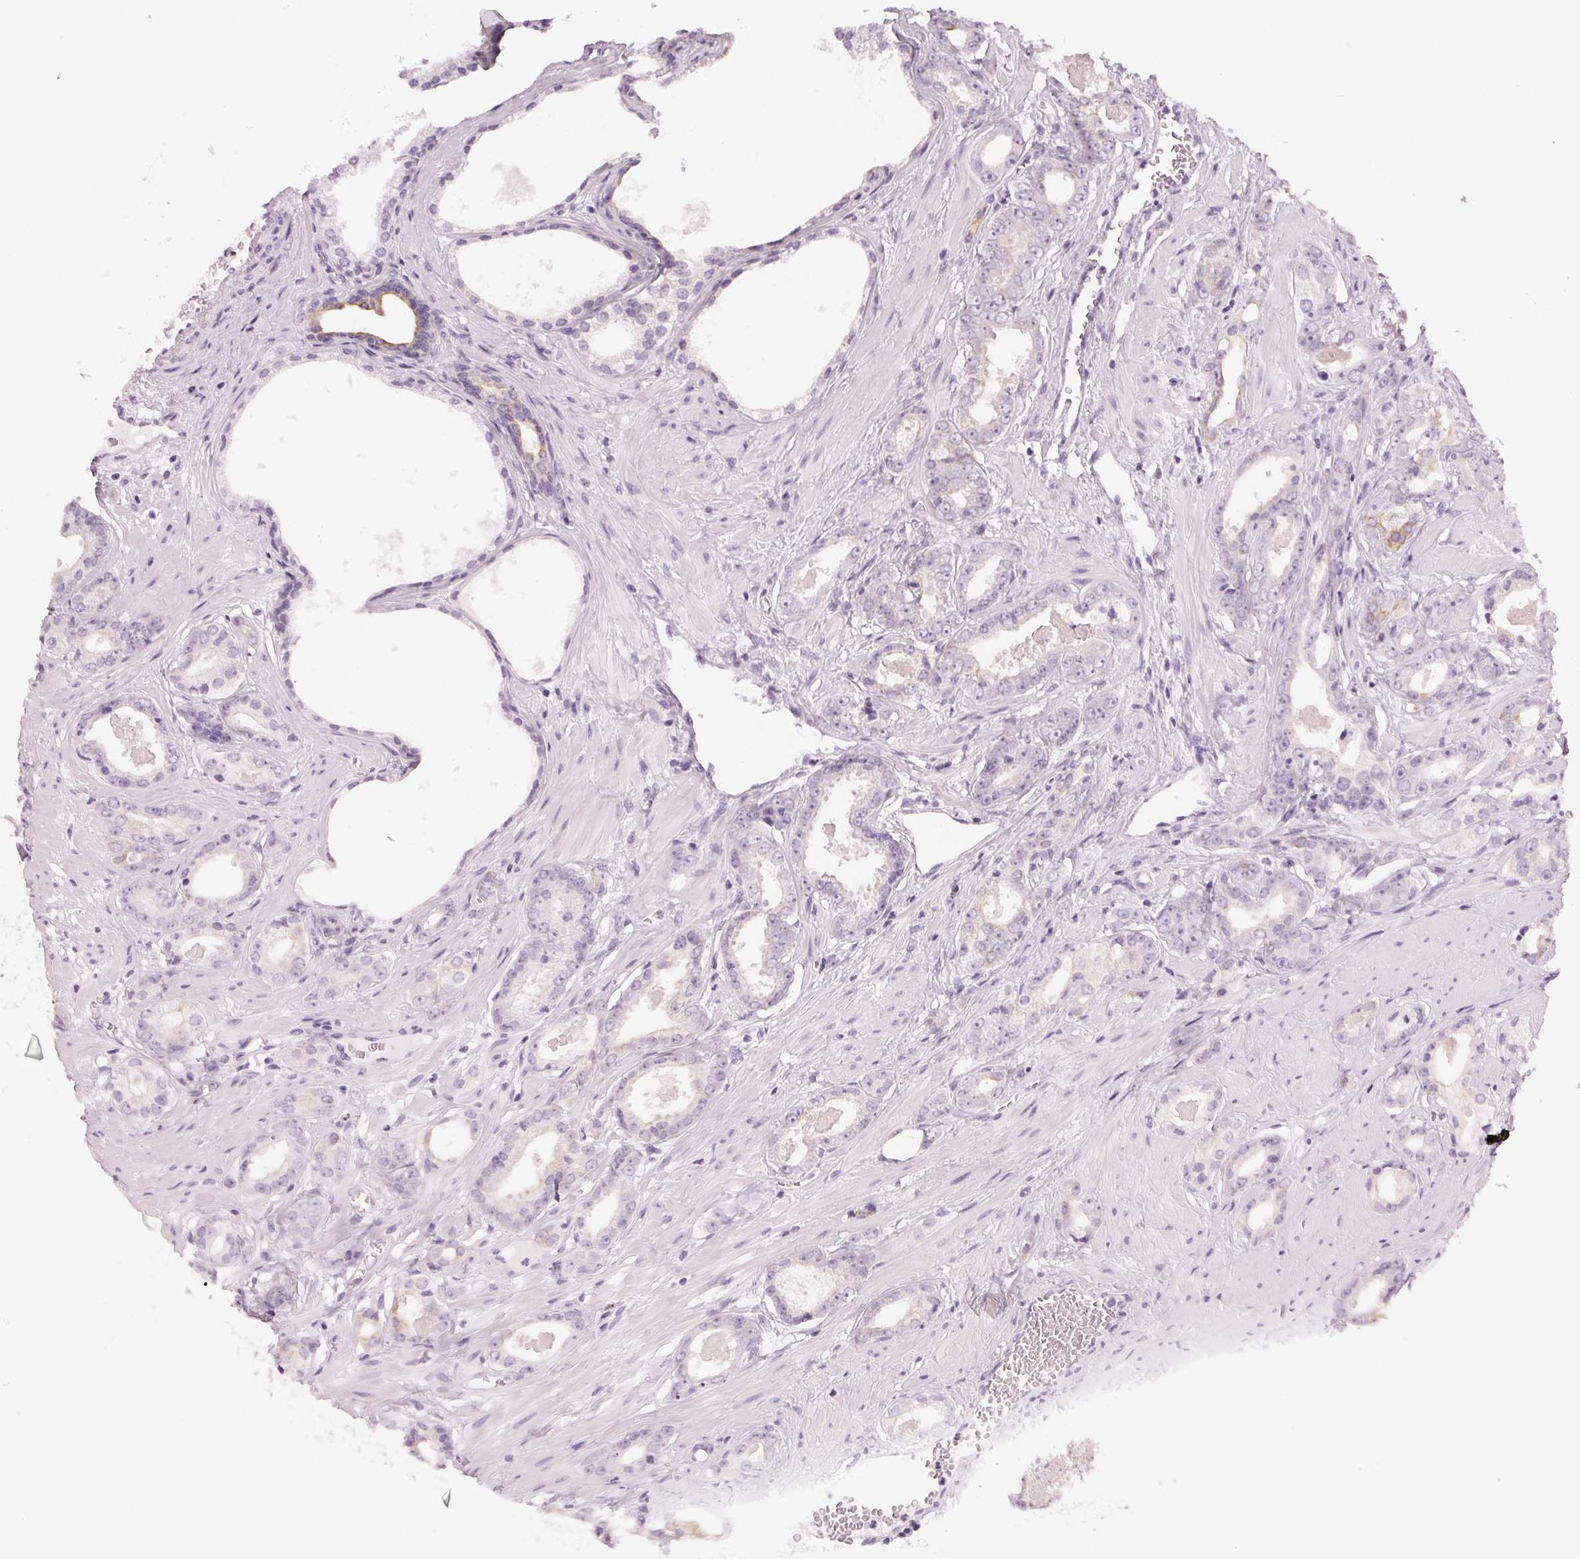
{"staining": {"intensity": "negative", "quantity": "none", "location": "none"}, "tissue": "prostate cancer", "cell_type": "Tumor cells", "image_type": "cancer", "snomed": [{"axis": "morphology", "description": "Adenocarcinoma, Low grade"}, {"axis": "topography", "description": "Prostate"}], "caption": "Immunohistochemical staining of prostate cancer (adenocarcinoma (low-grade)) reveals no significant staining in tumor cells.", "gene": "RPTN", "patient": {"sex": "male", "age": 64}}